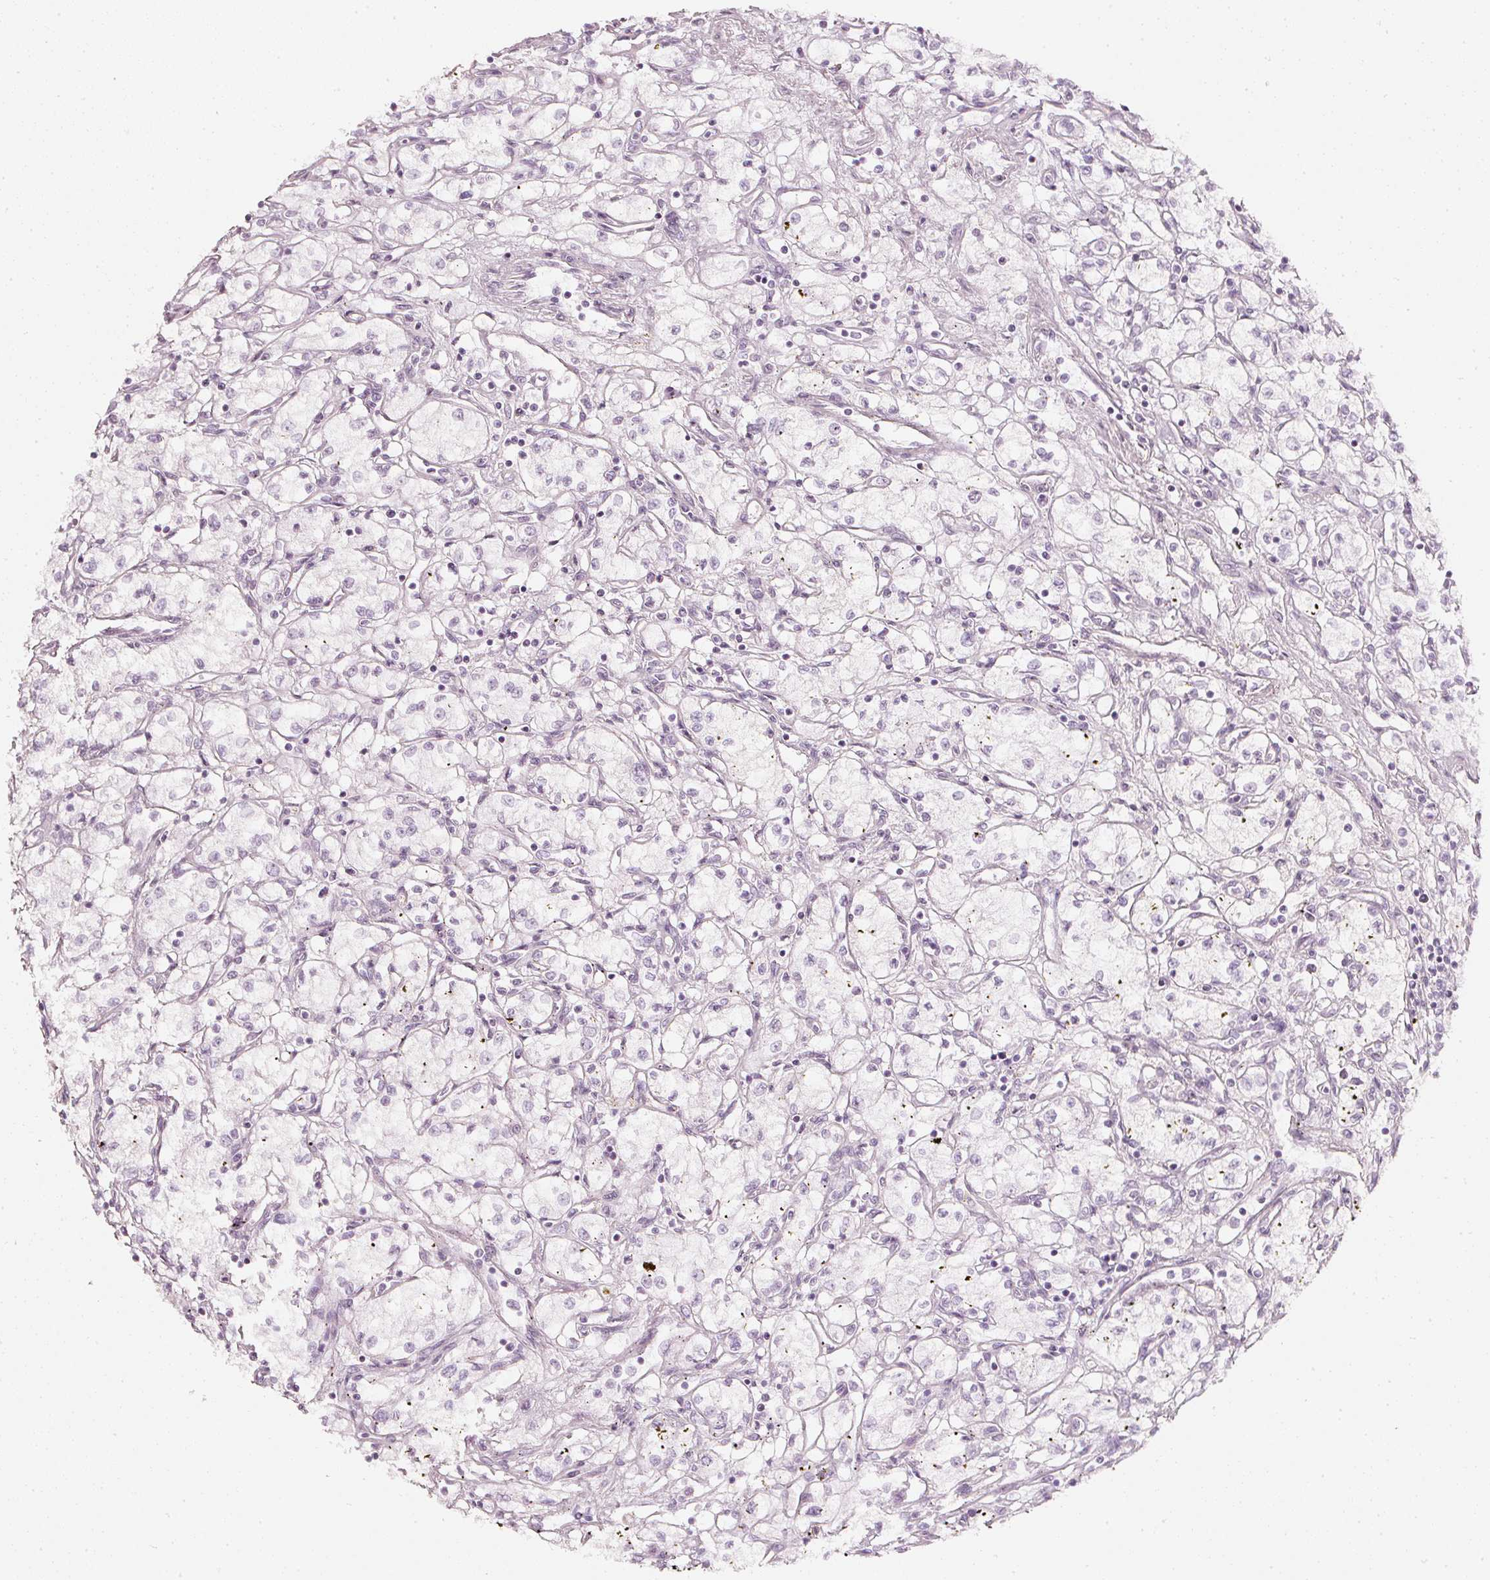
{"staining": {"intensity": "negative", "quantity": "none", "location": "none"}, "tissue": "renal cancer", "cell_type": "Tumor cells", "image_type": "cancer", "snomed": [{"axis": "morphology", "description": "Adenocarcinoma, NOS"}, {"axis": "topography", "description": "Kidney"}], "caption": "The photomicrograph exhibits no staining of tumor cells in adenocarcinoma (renal).", "gene": "CNP", "patient": {"sex": "male", "age": 59}}